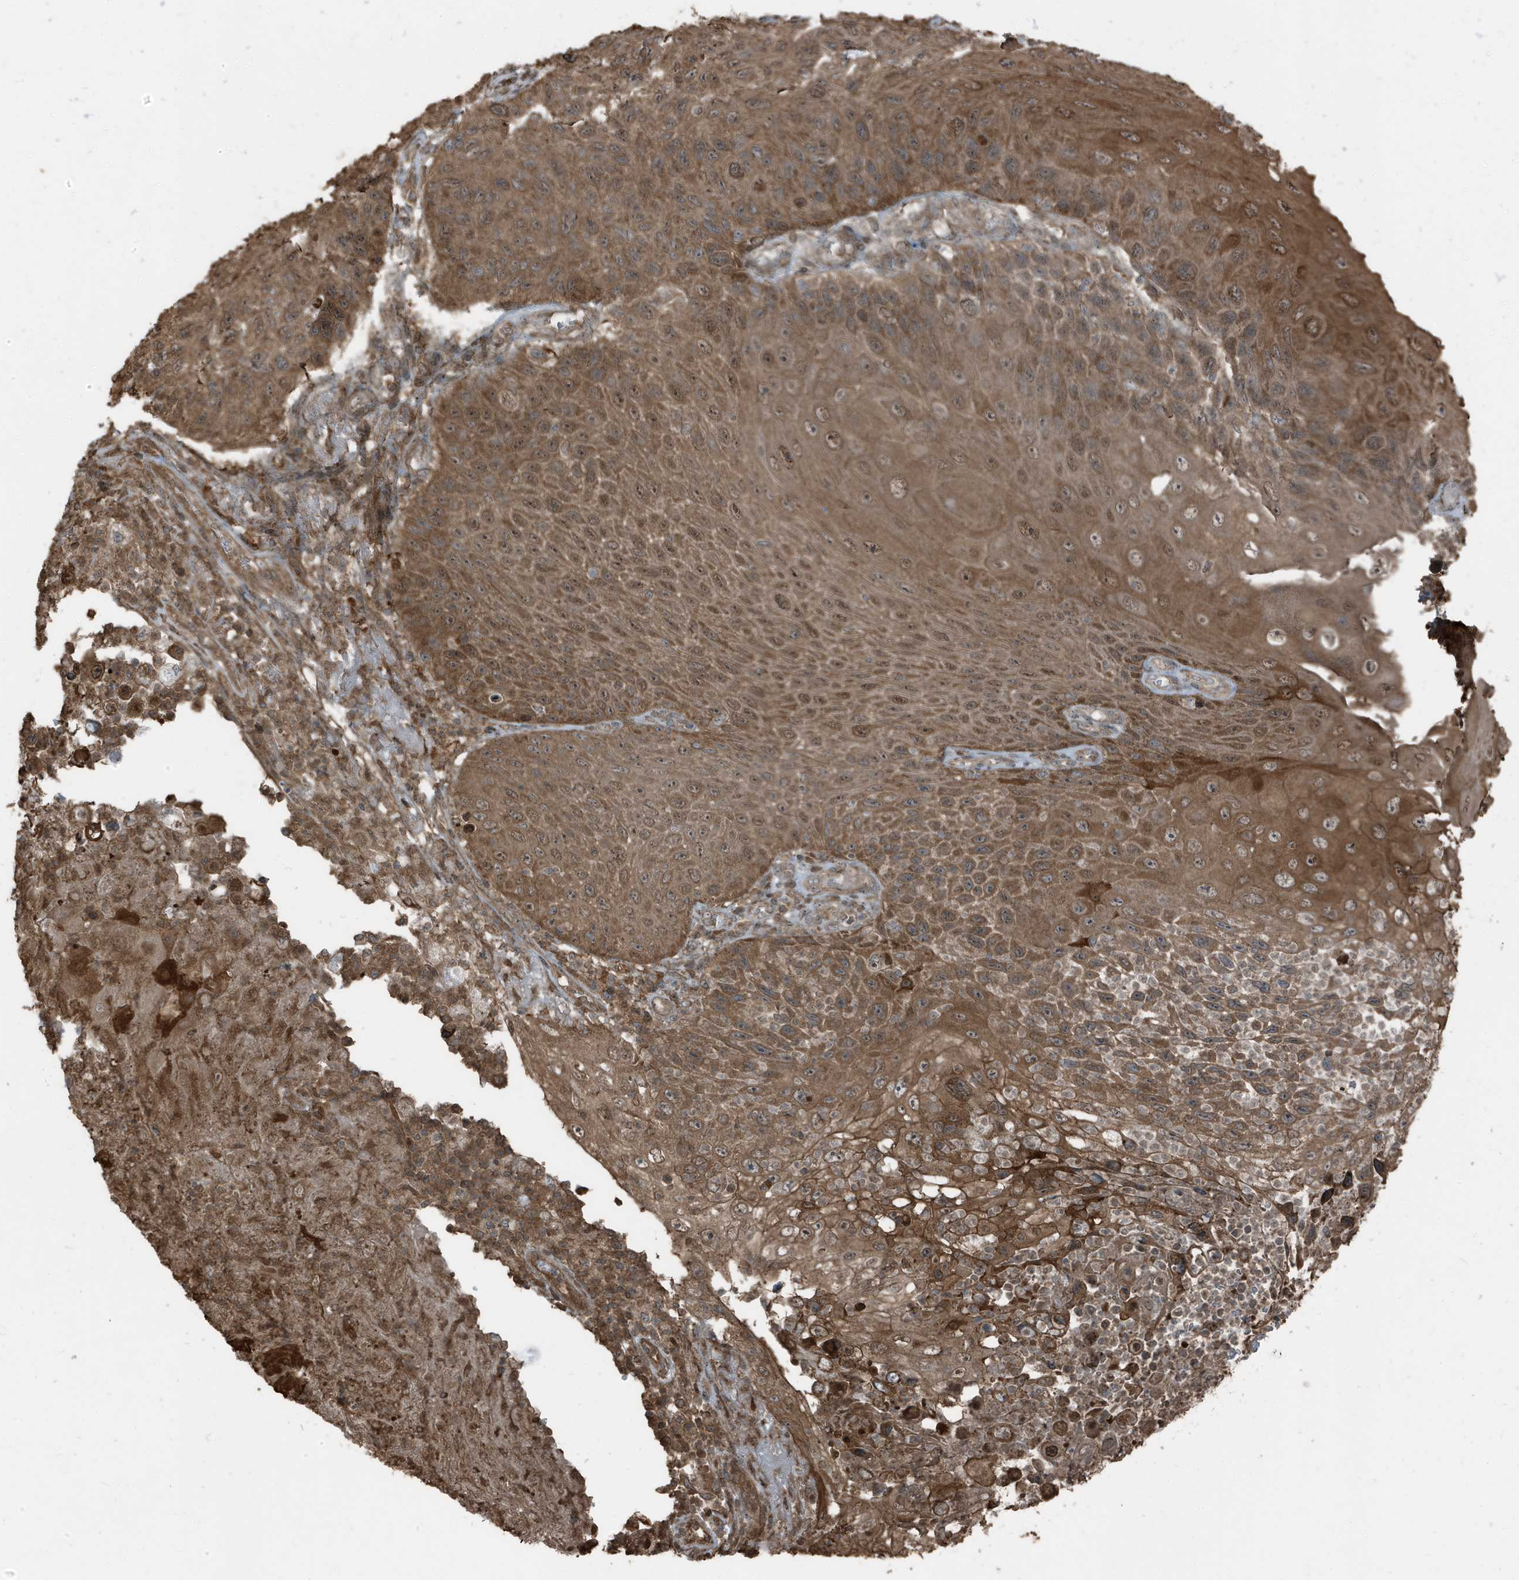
{"staining": {"intensity": "strong", "quantity": ">75%", "location": "cytoplasmic/membranous"}, "tissue": "skin cancer", "cell_type": "Tumor cells", "image_type": "cancer", "snomed": [{"axis": "morphology", "description": "Squamous cell carcinoma, NOS"}, {"axis": "topography", "description": "Skin"}], "caption": "Skin squamous cell carcinoma stained with DAB (3,3'-diaminobenzidine) immunohistochemistry (IHC) shows high levels of strong cytoplasmic/membranous expression in about >75% of tumor cells.", "gene": "AZI2", "patient": {"sex": "female", "age": 88}}